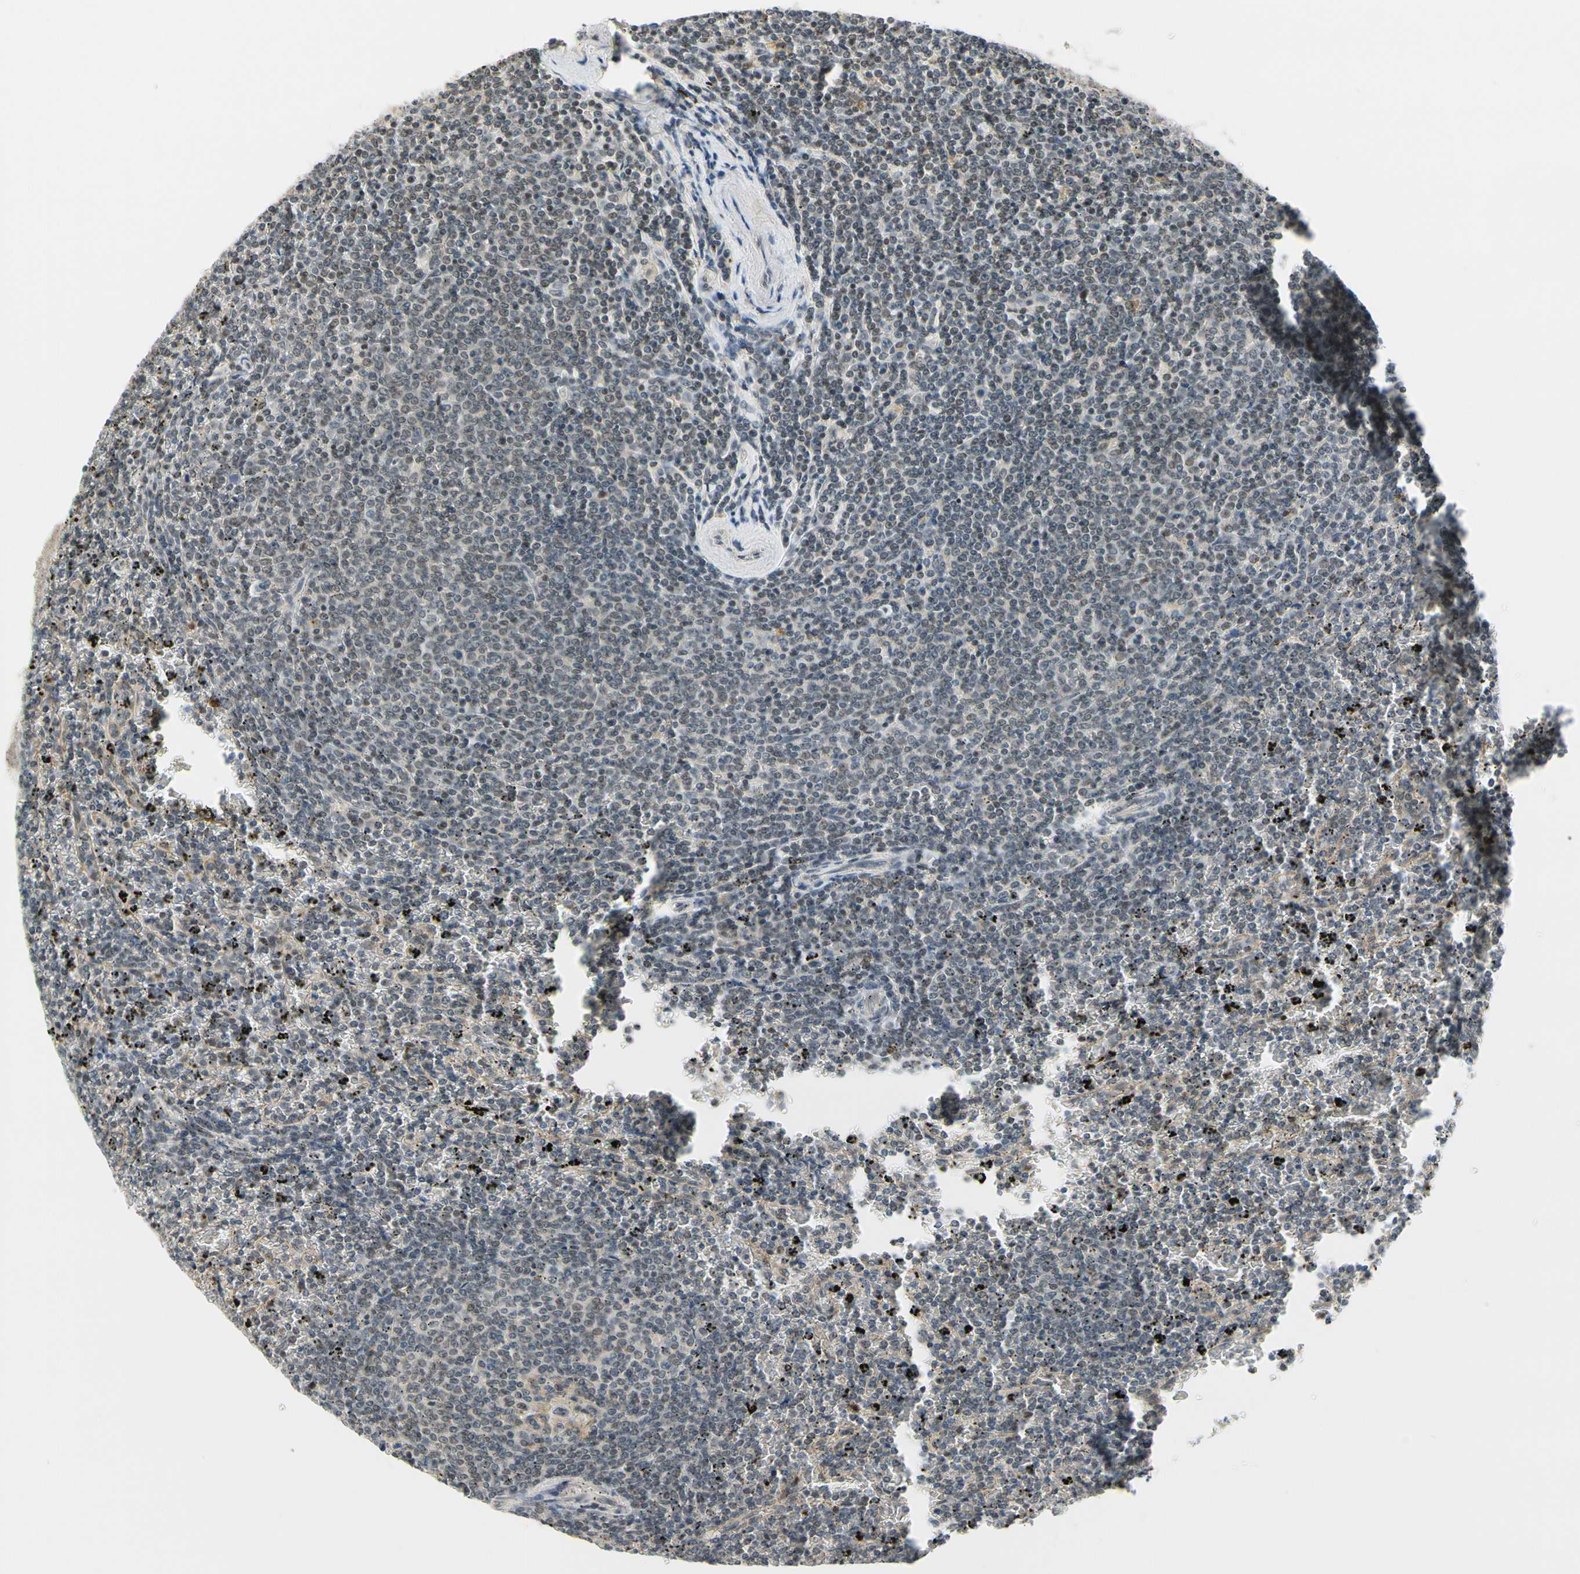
{"staining": {"intensity": "weak", "quantity": "<25%", "location": "nuclear"}, "tissue": "lymphoma", "cell_type": "Tumor cells", "image_type": "cancer", "snomed": [{"axis": "morphology", "description": "Malignant lymphoma, non-Hodgkin's type, Low grade"}, {"axis": "topography", "description": "Spleen"}], "caption": "The photomicrograph reveals no significant positivity in tumor cells of lymphoma.", "gene": "TAF12", "patient": {"sex": "female", "age": 77}}